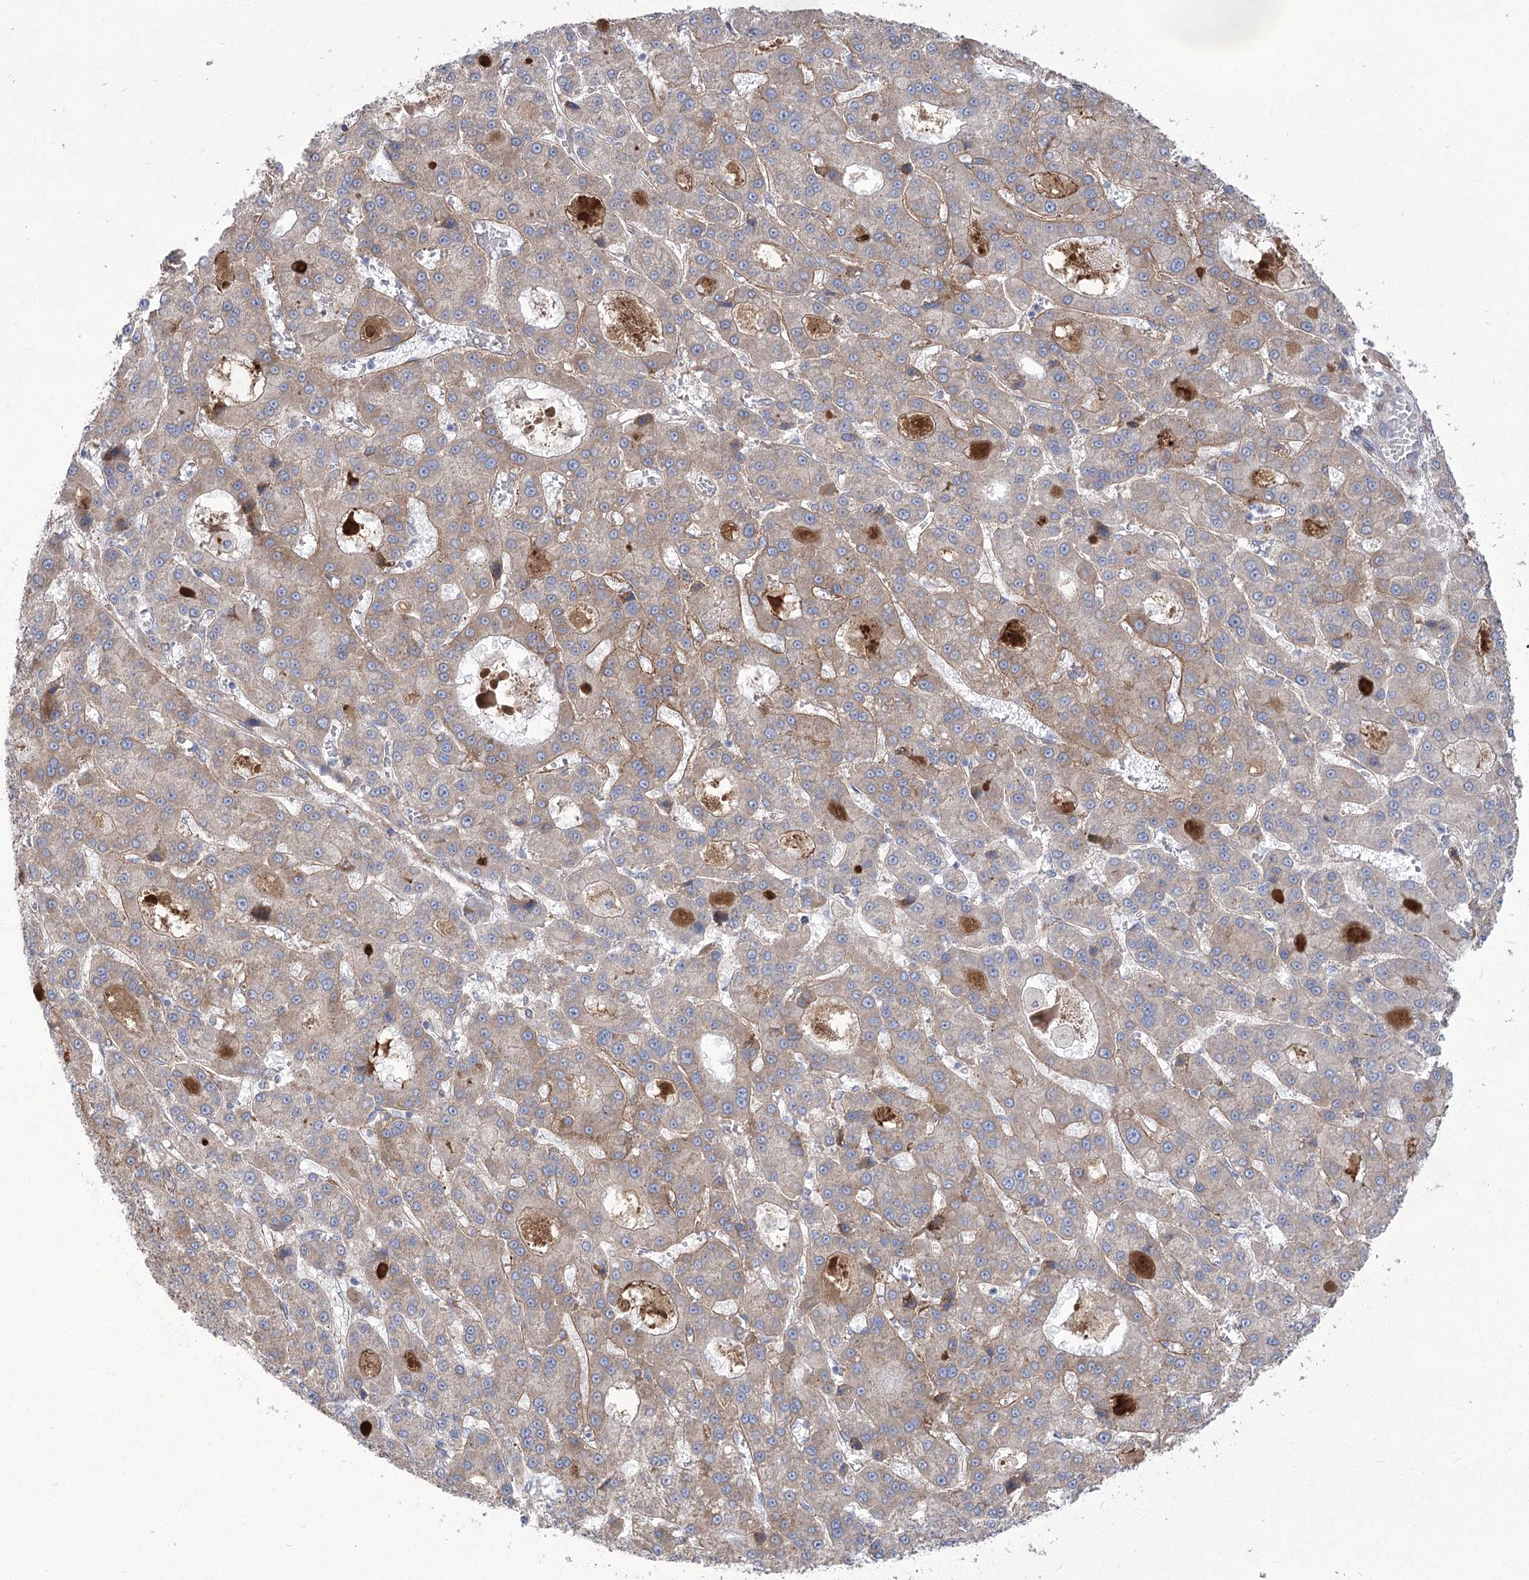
{"staining": {"intensity": "weak", "quantity": "<25%", "location": "cytoplasmic/membranous"}, "tissue": "liver cancer", "cell_type": "Tumor cells", "image_type": "cancer", "snomed": [{"axis": "morphology", "description": "Carcinoma, Hepatocellular, NOS"}, {"axis": "topography", "description": "Liver"}], "caption": "Immunohistochemistry photomicrograph of neoplastic tissue: human hepatocellular carcinoma (liver) stained with DAB (3,3'-diaminobenzidine) exhibits no significant protein positivity in tumor cells.", "gene": "ANGPTL3", "patient": {"sex": "male", "age": 70}}